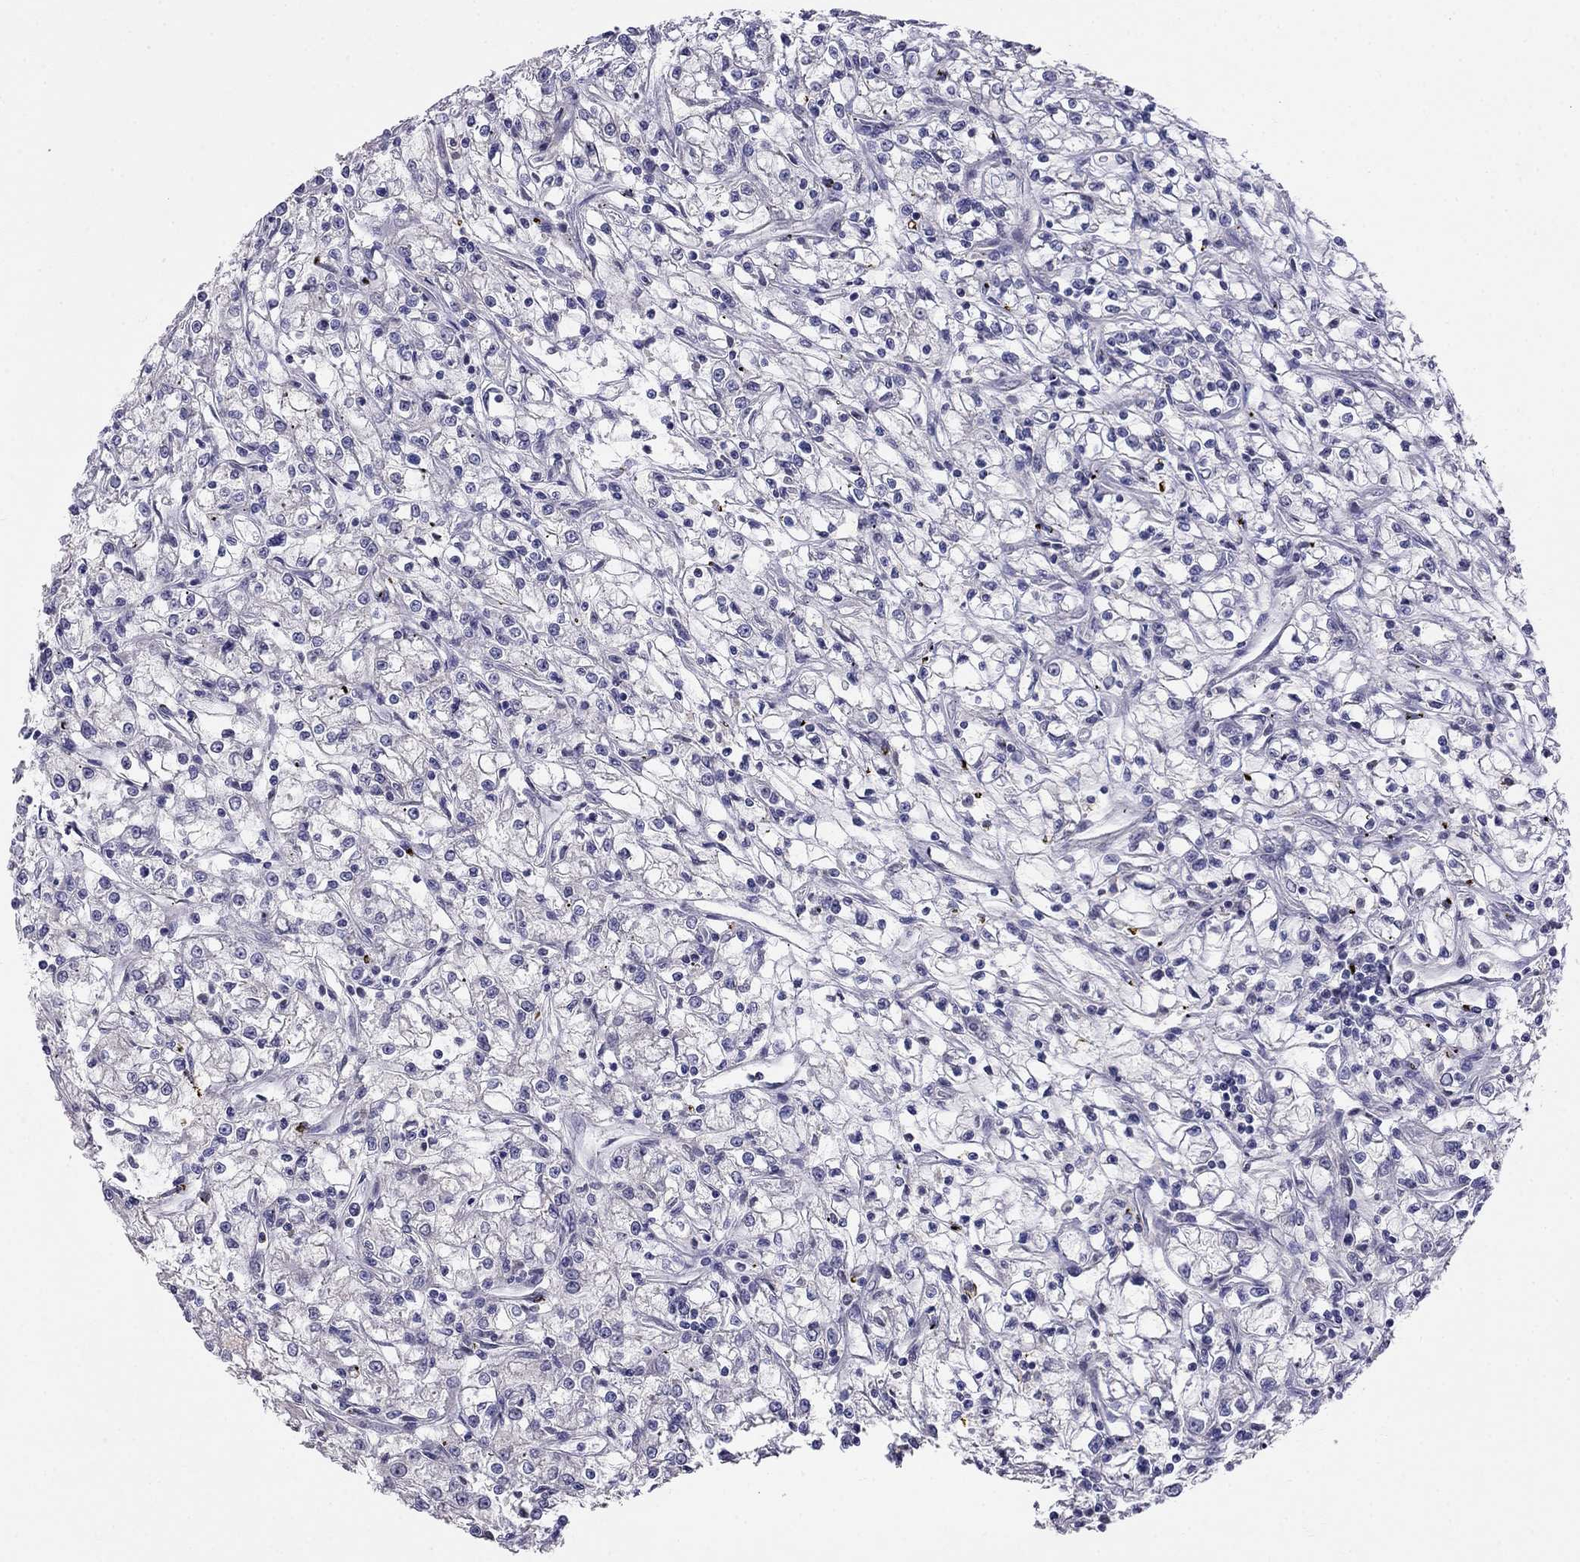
{"staining": {"intensity": "negative", "quantity": "none", "location": "none"}, "tissue": "renal cancer", "cell_type": "Tumor cells", "image_type": "cancer", "snomed": [{"axis": "morphology", "description": "Adenocarcinoma, NOS"}, {"axis": "topography", "description": "Kidney"}], "caption": "This is an immunohistochemistry (IHC) histopathology image of human renal adenocarcinoma. There is no staining in tumor cells.", "gene": "LRRC39", "patient": {"sex": "female", "age": 59}}